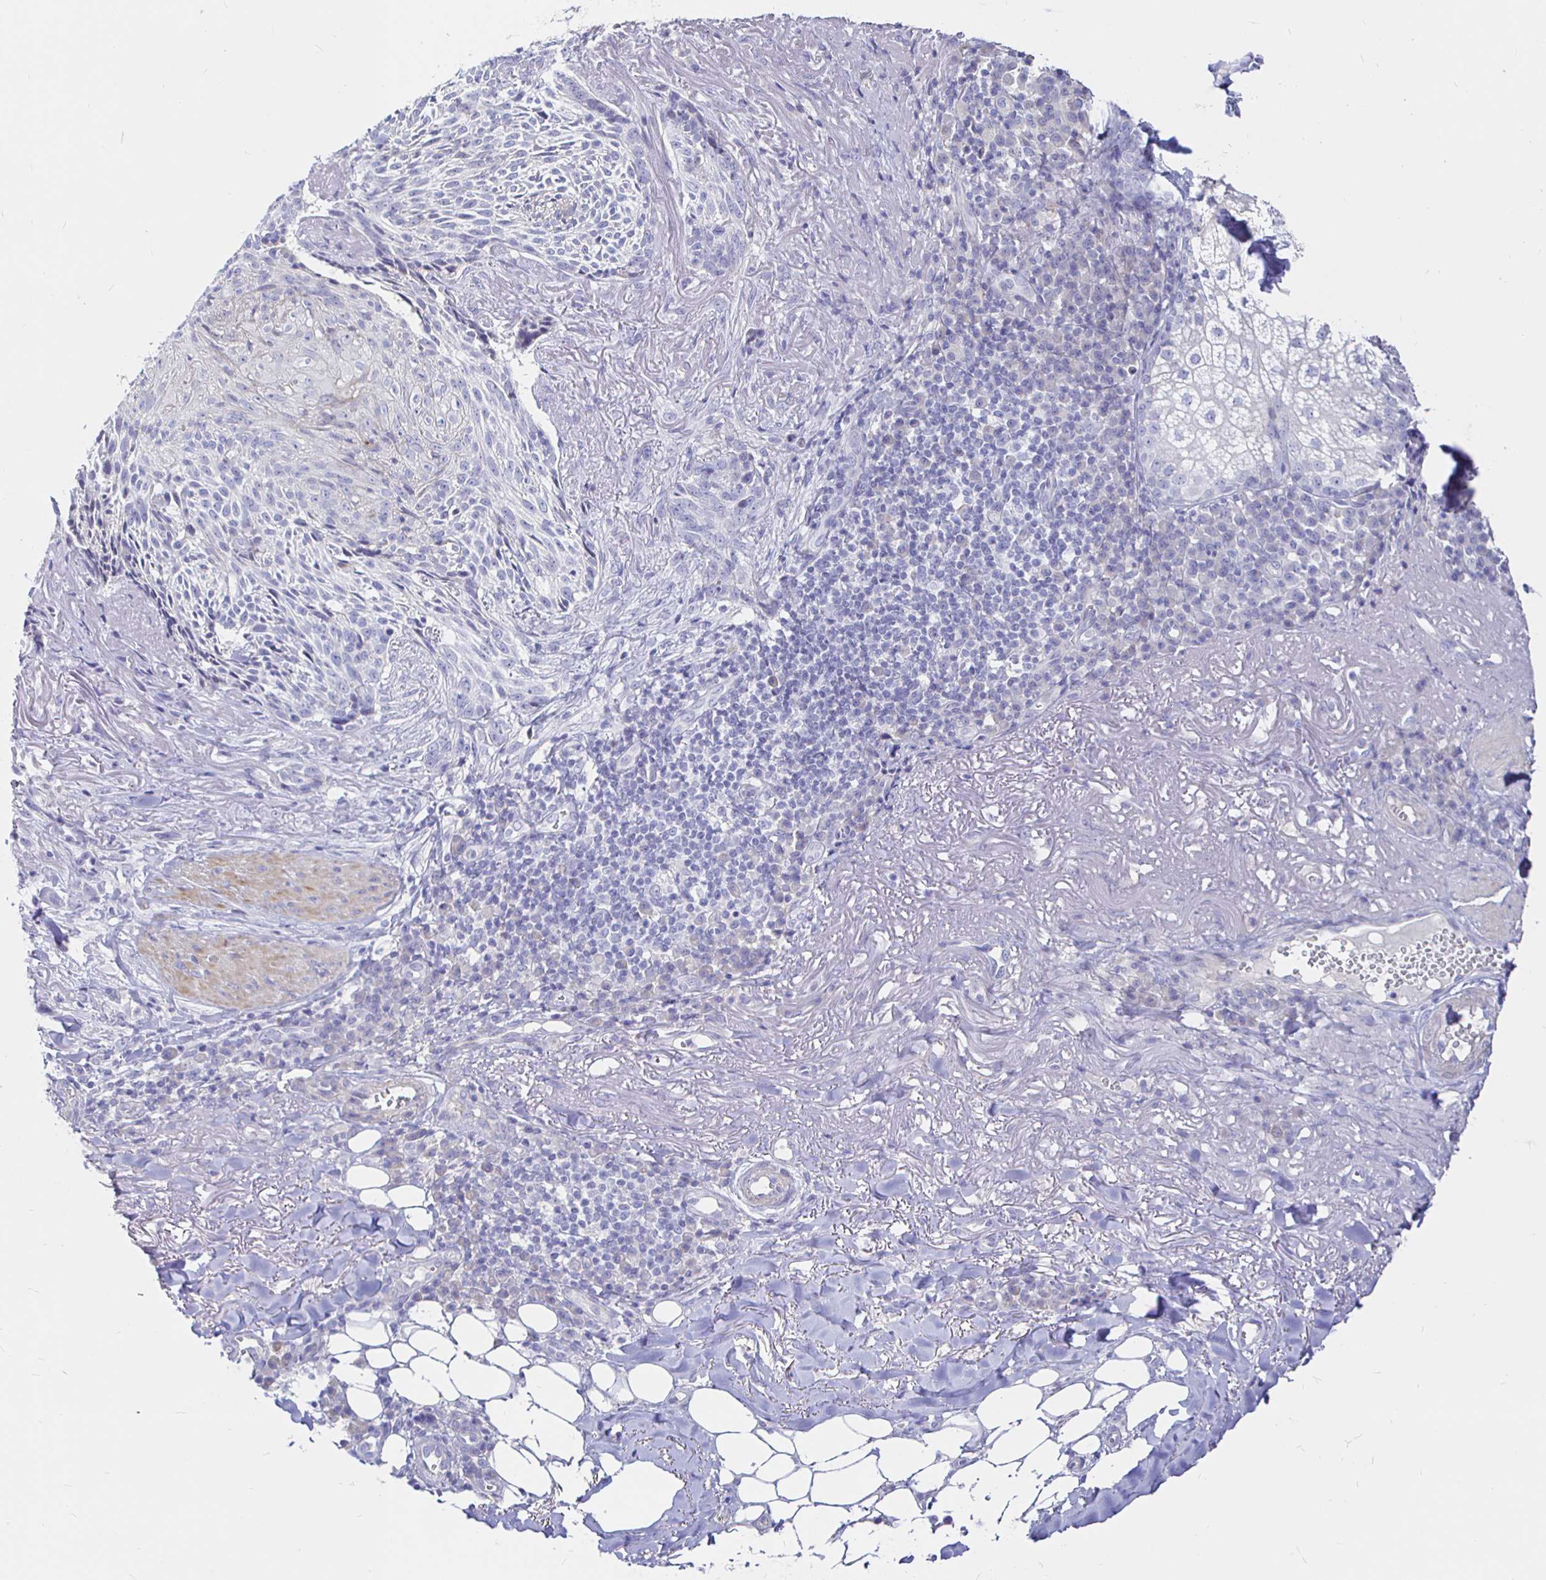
{"staining": {"intensity": "negative", "quantity": "none", "location": "none"}, "tissue": "skin cancer", "cell_type": "Tumor cells", "image_type": "cancer", "snomed": [{"axis": "morphology", "description": "Basal cell carcinoma"}, {"axis": "topography", "description": "Skin"}, {"axis": "topography", "description": "Skin of face"}], "caption": "Human skin cancer (basal cell carcinoma) stained for a protein using immunohistochemistry exhibits no staining in tumor cells.", "gene": "NECAB1", "patient": {"sex": "female", "age": 95}}